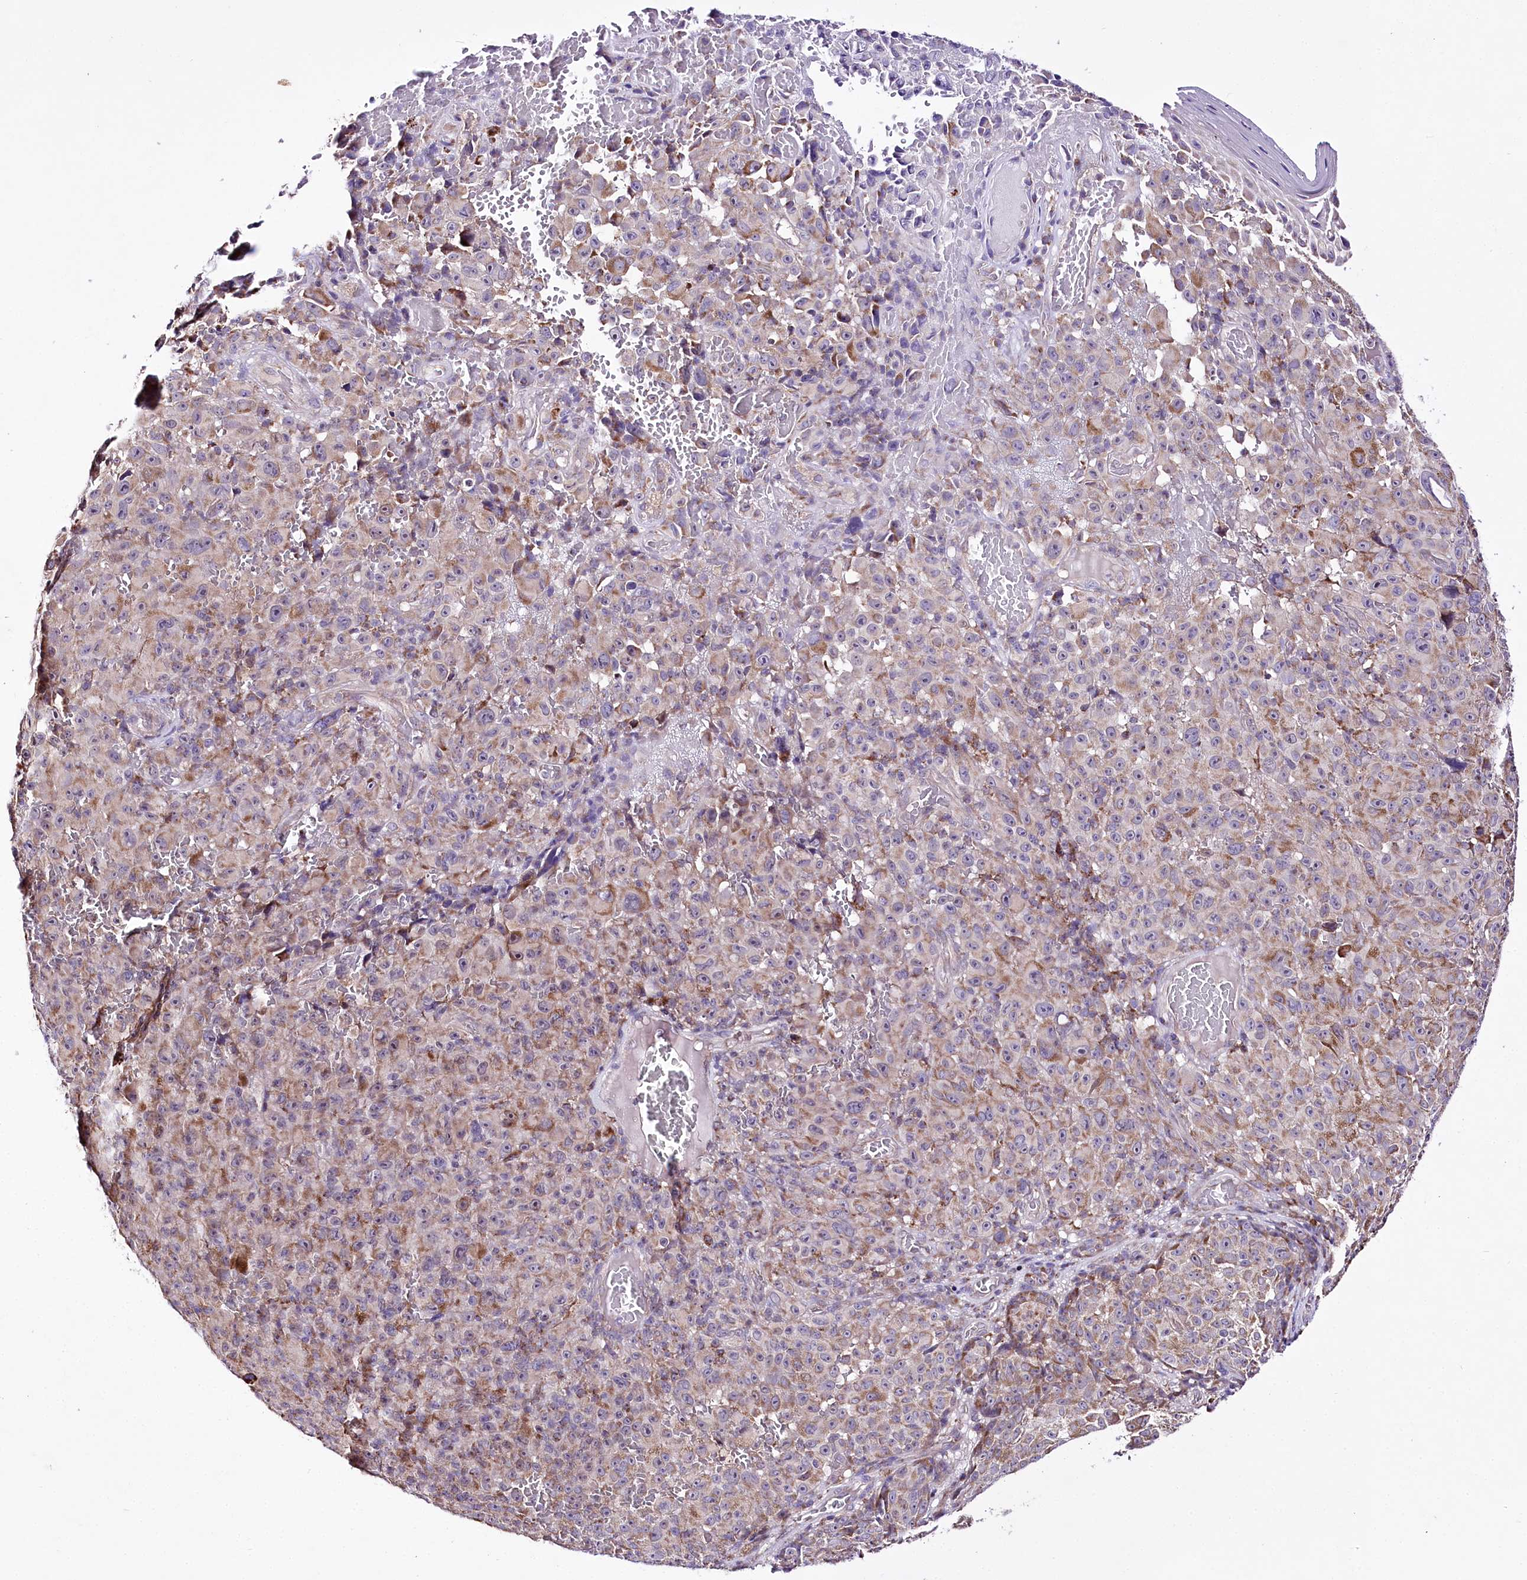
{"staining": {"intensity": "moderate", "quantity": ">75%", "location": "cytoplasmic/membranous"}, "tissue": "melanoma", "cell_type": "Tumor cells", "image_type": "cancer", "snomed": [{"axis": "morphology", "description": "Malignant melanoma, NOS"}, {"axis": "topography", "description": "Skin"}], "caption": "A photomicrograph of malignant melanoma stained for a protein reveals moderate cytoplasmic/membranous brown staining in tumor cells.", "gene": "ATE1", "patient": {"sex": "female", "age": 82}}